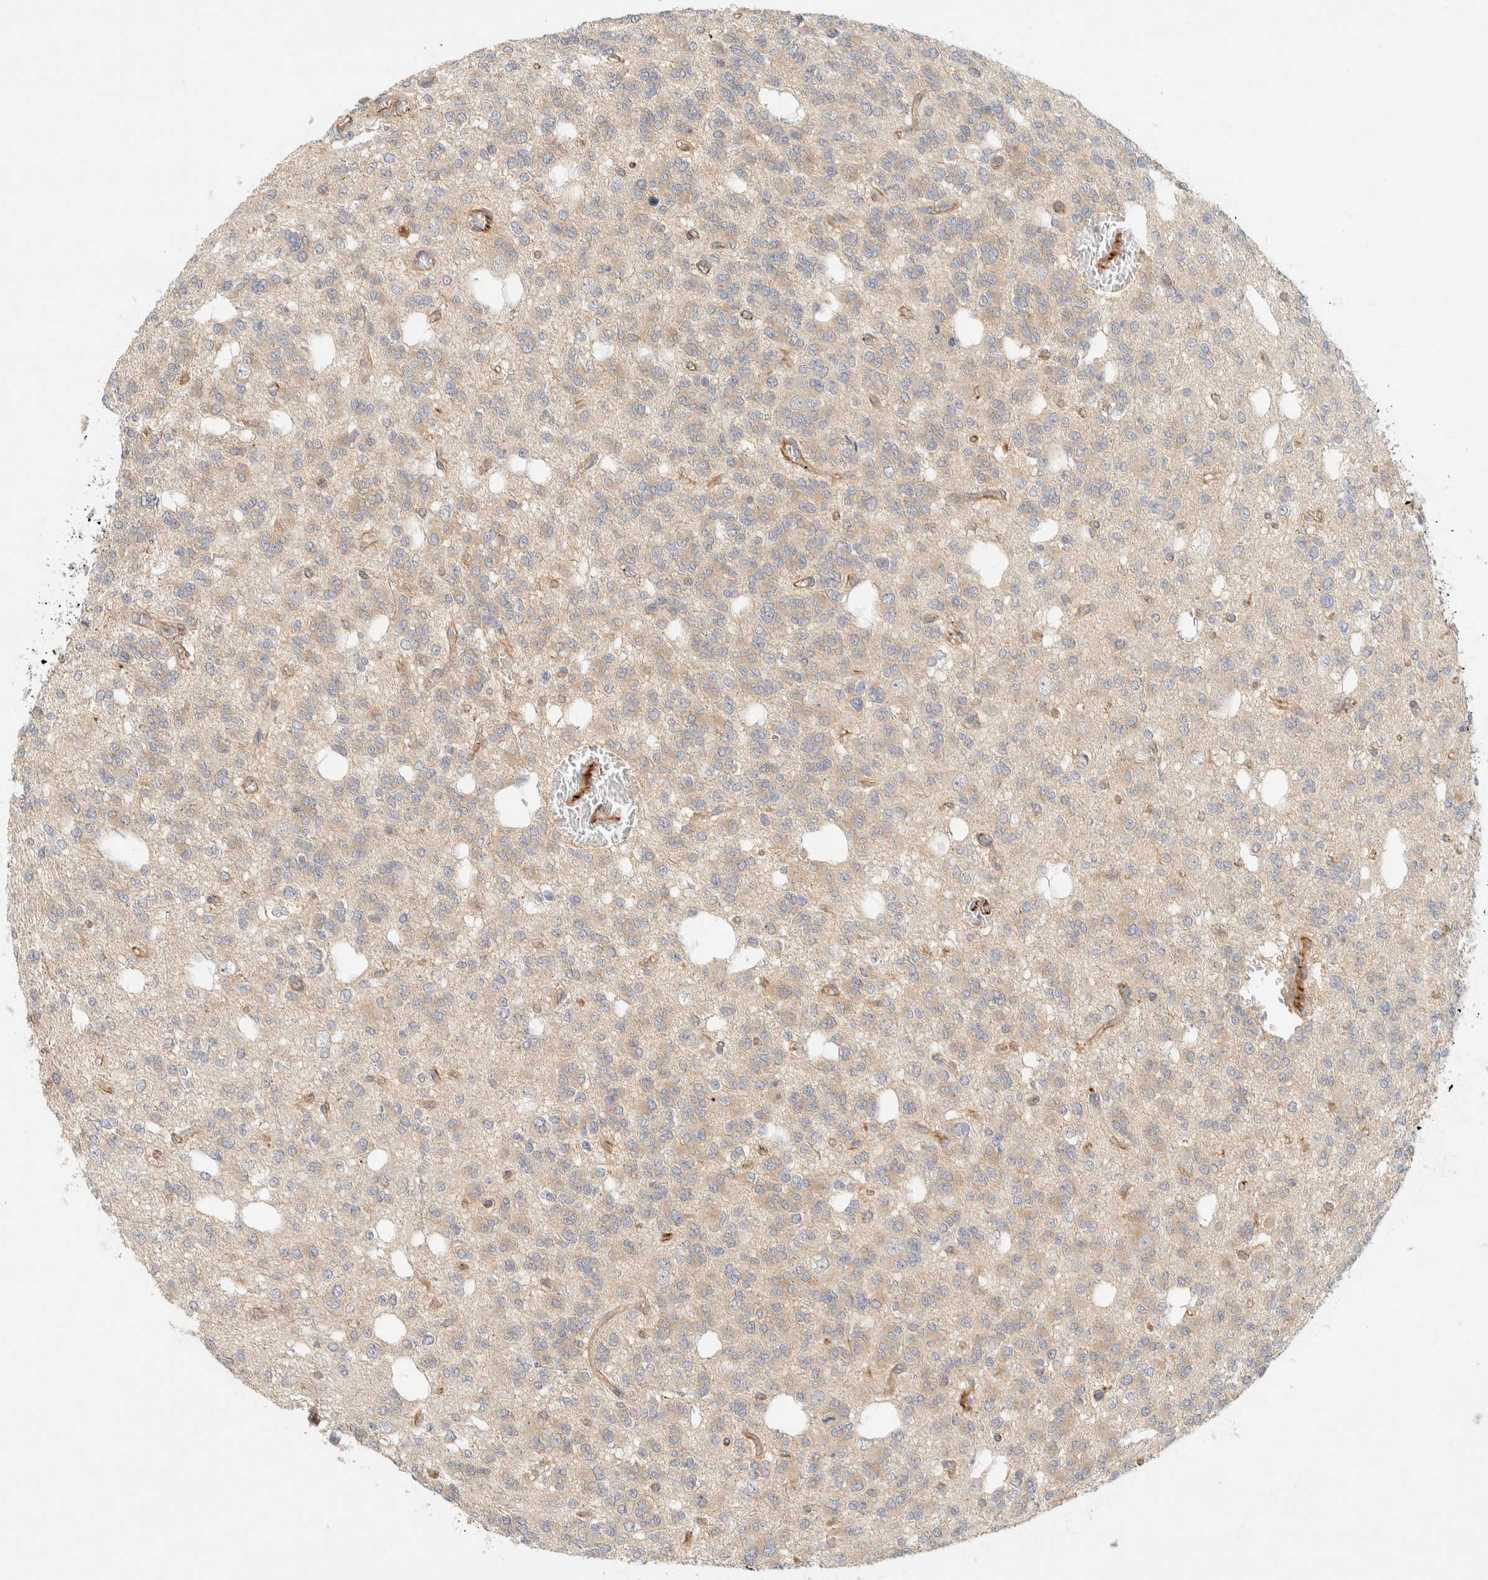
{"staining": {"intensity": "weak", "quantity": ">75%", "location": "cytoplasmic/membranous"}, "tissue": "glioma", "cell_type": "Tumor cells", "image_type": "cancer", "snomed": [{"axis": "morphology", "description": "Glioma, malignant, Low grade"}, {"axis": "topography", "description": "Brain"}], "caption": "Weak cytoplasmic/membranous protein staining is appreciated in about >75% of tumor cells in malignant low-grade glioma. Immunohistochemistry (ihc) stains the protein in brown and the nuclei are stained blue.", "gene": "FAT1", "patient": {"sex": "male", "age": 38}}